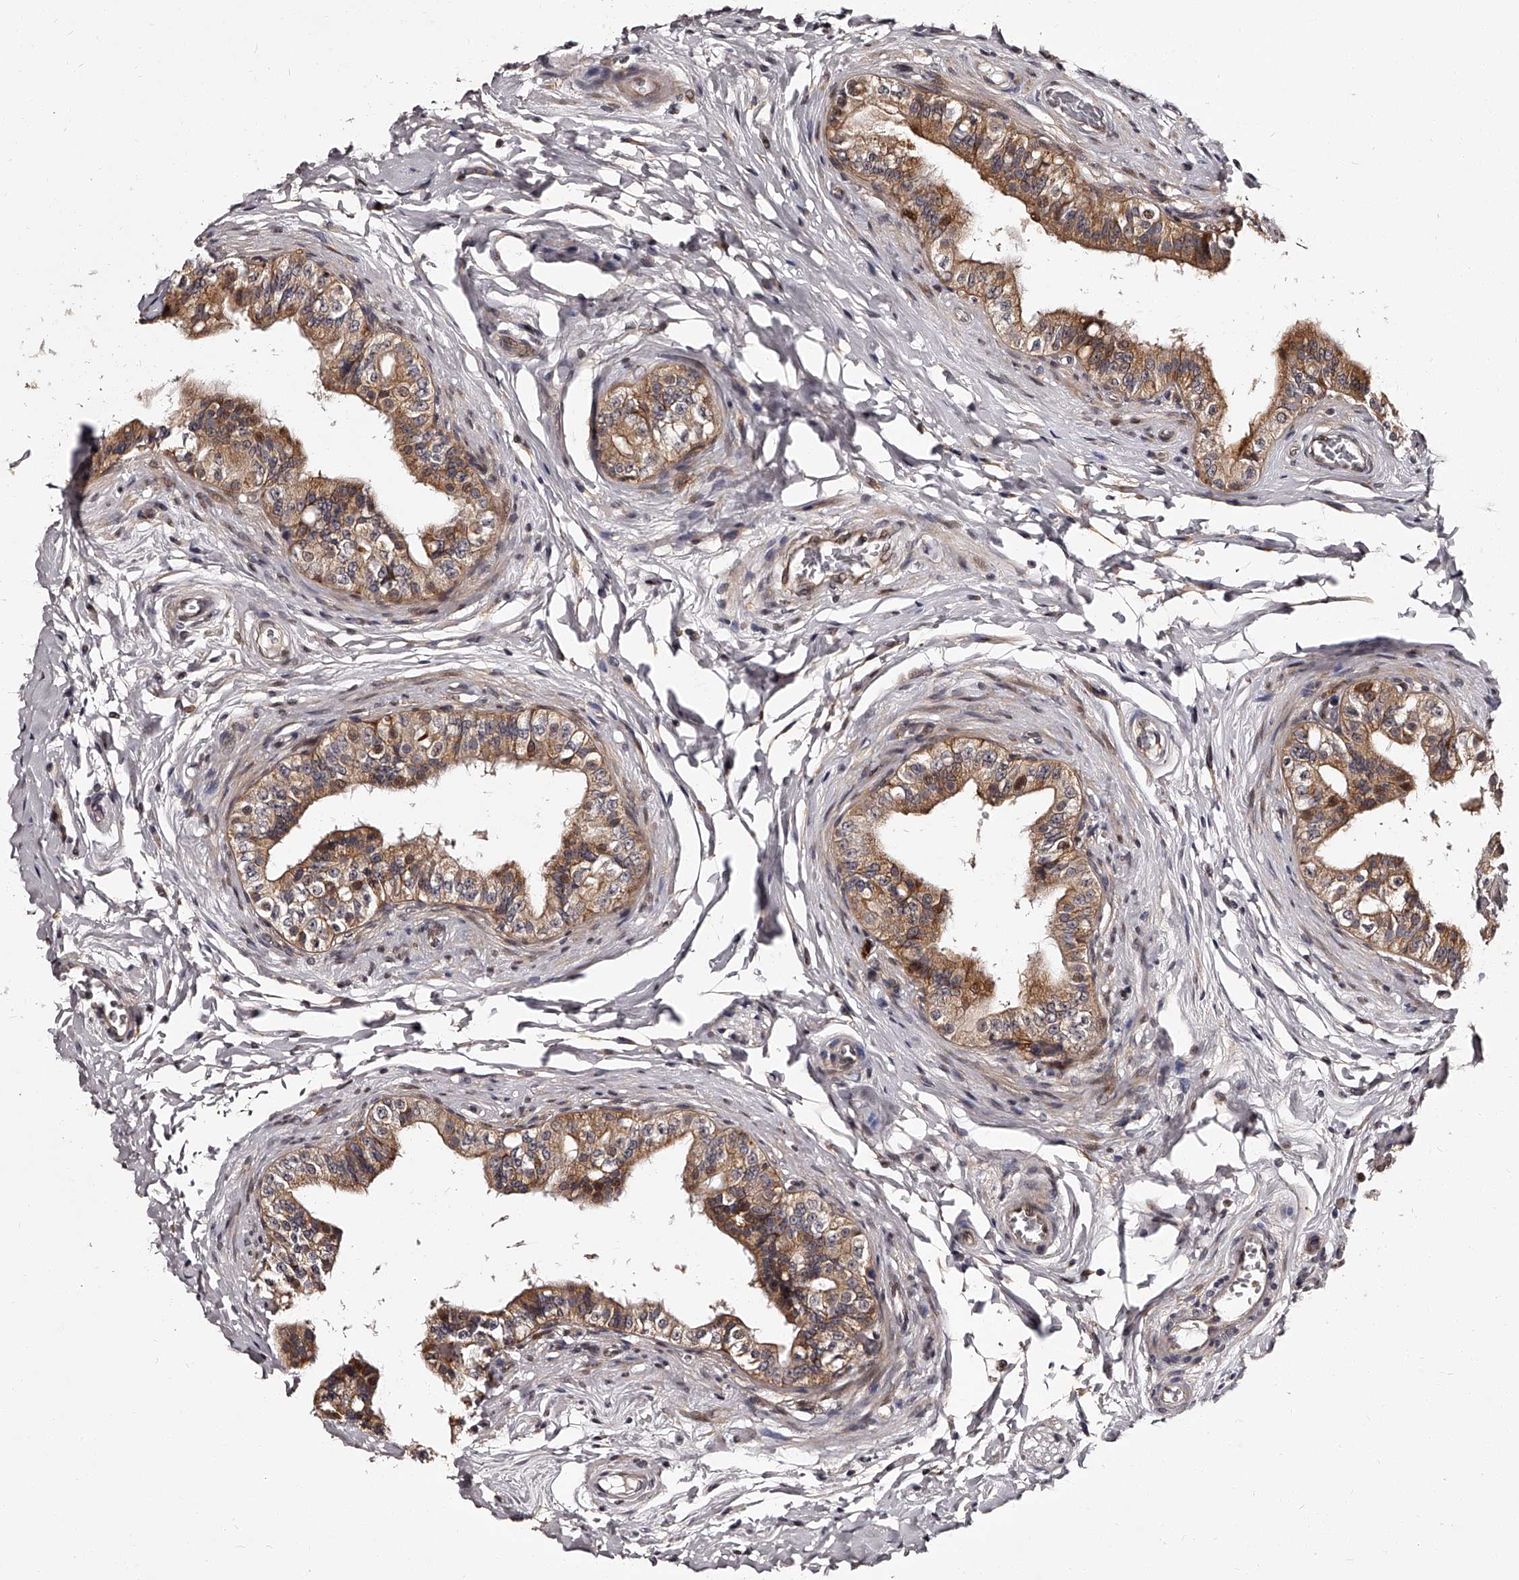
{"staining": {"intensity": "moderate", "quantity": ">75%", "location": "cytoplasmic/membranous"}, "tissue": "epididymis", "cell_type": "Glandular cells", "image_type": "normal", "snomed": [{"axis": "morphology", "description": "Normal tissue, NOS"}, {"axis": "topography", "description": "Testis"}, {"axis": "topography", "description": "Epididymis"}], "caption": "Protein expression by IHC demonstrates moderate cytoplasmic/membranous positivity in about >75% of glandular cells in benign epididymis.", "gene": "RSC1A1", "patient": {"sex": "male", "age": 36}}